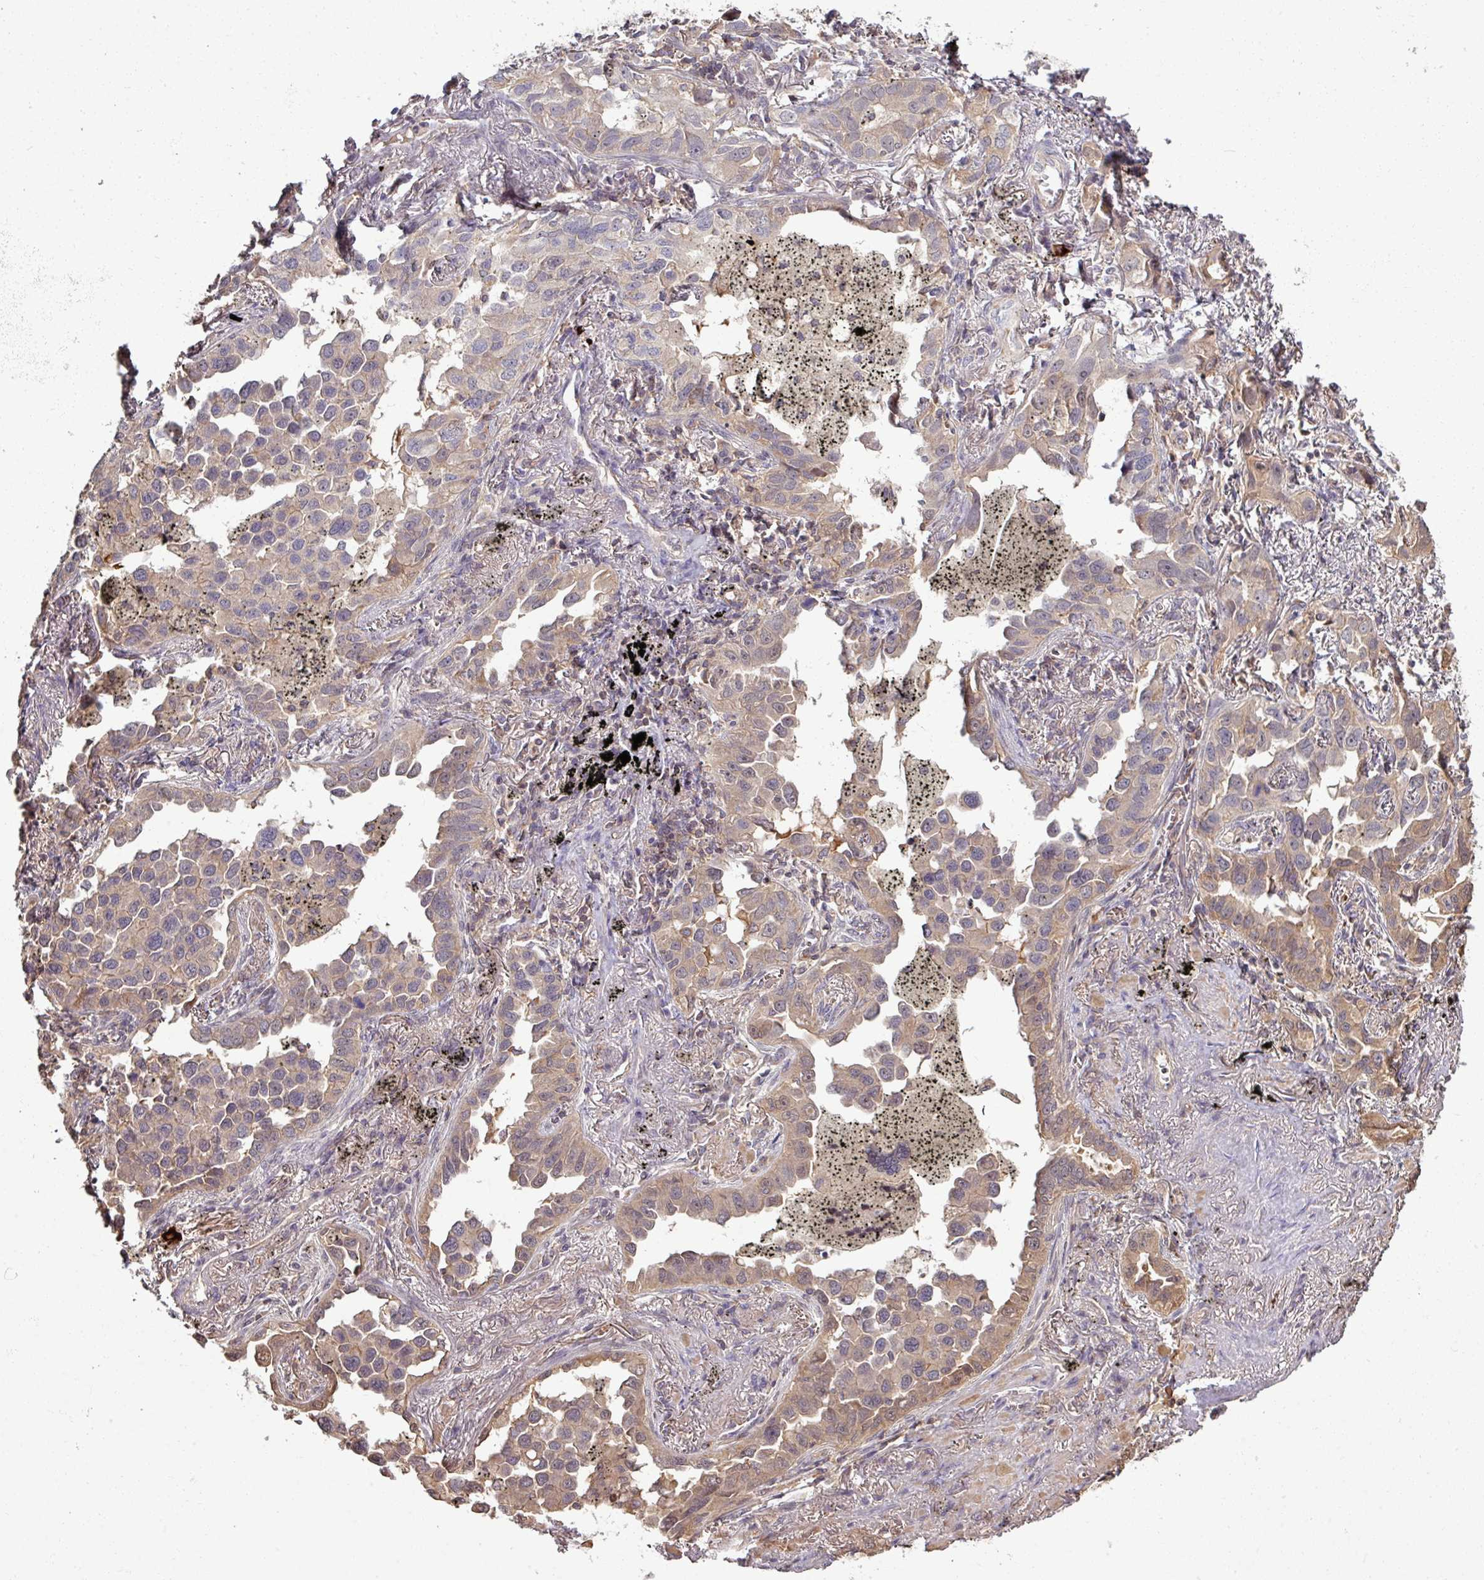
{"staining": {"intensity": "weak", "quantity": ">75%", "location": "cytoplasmic/membranous"}, "tissue": "lung cancer", "cell_type": "Tumor cells", "image_type": "cancer", "snomed": [{"axis": "morphology", "description": "Adenocarcinoma, NOS"}, {"axis": "topography", "description": "Lung"}], "caption": "The histopathology image shows immunohistochemical staining of lung adenocarcinoma. There is weak cytoplasmic/membranous positivity is seen in approximately >75% of tumor cells.", "gene": "TUSC3", "patient": {"sex": "male", "age": 67}}